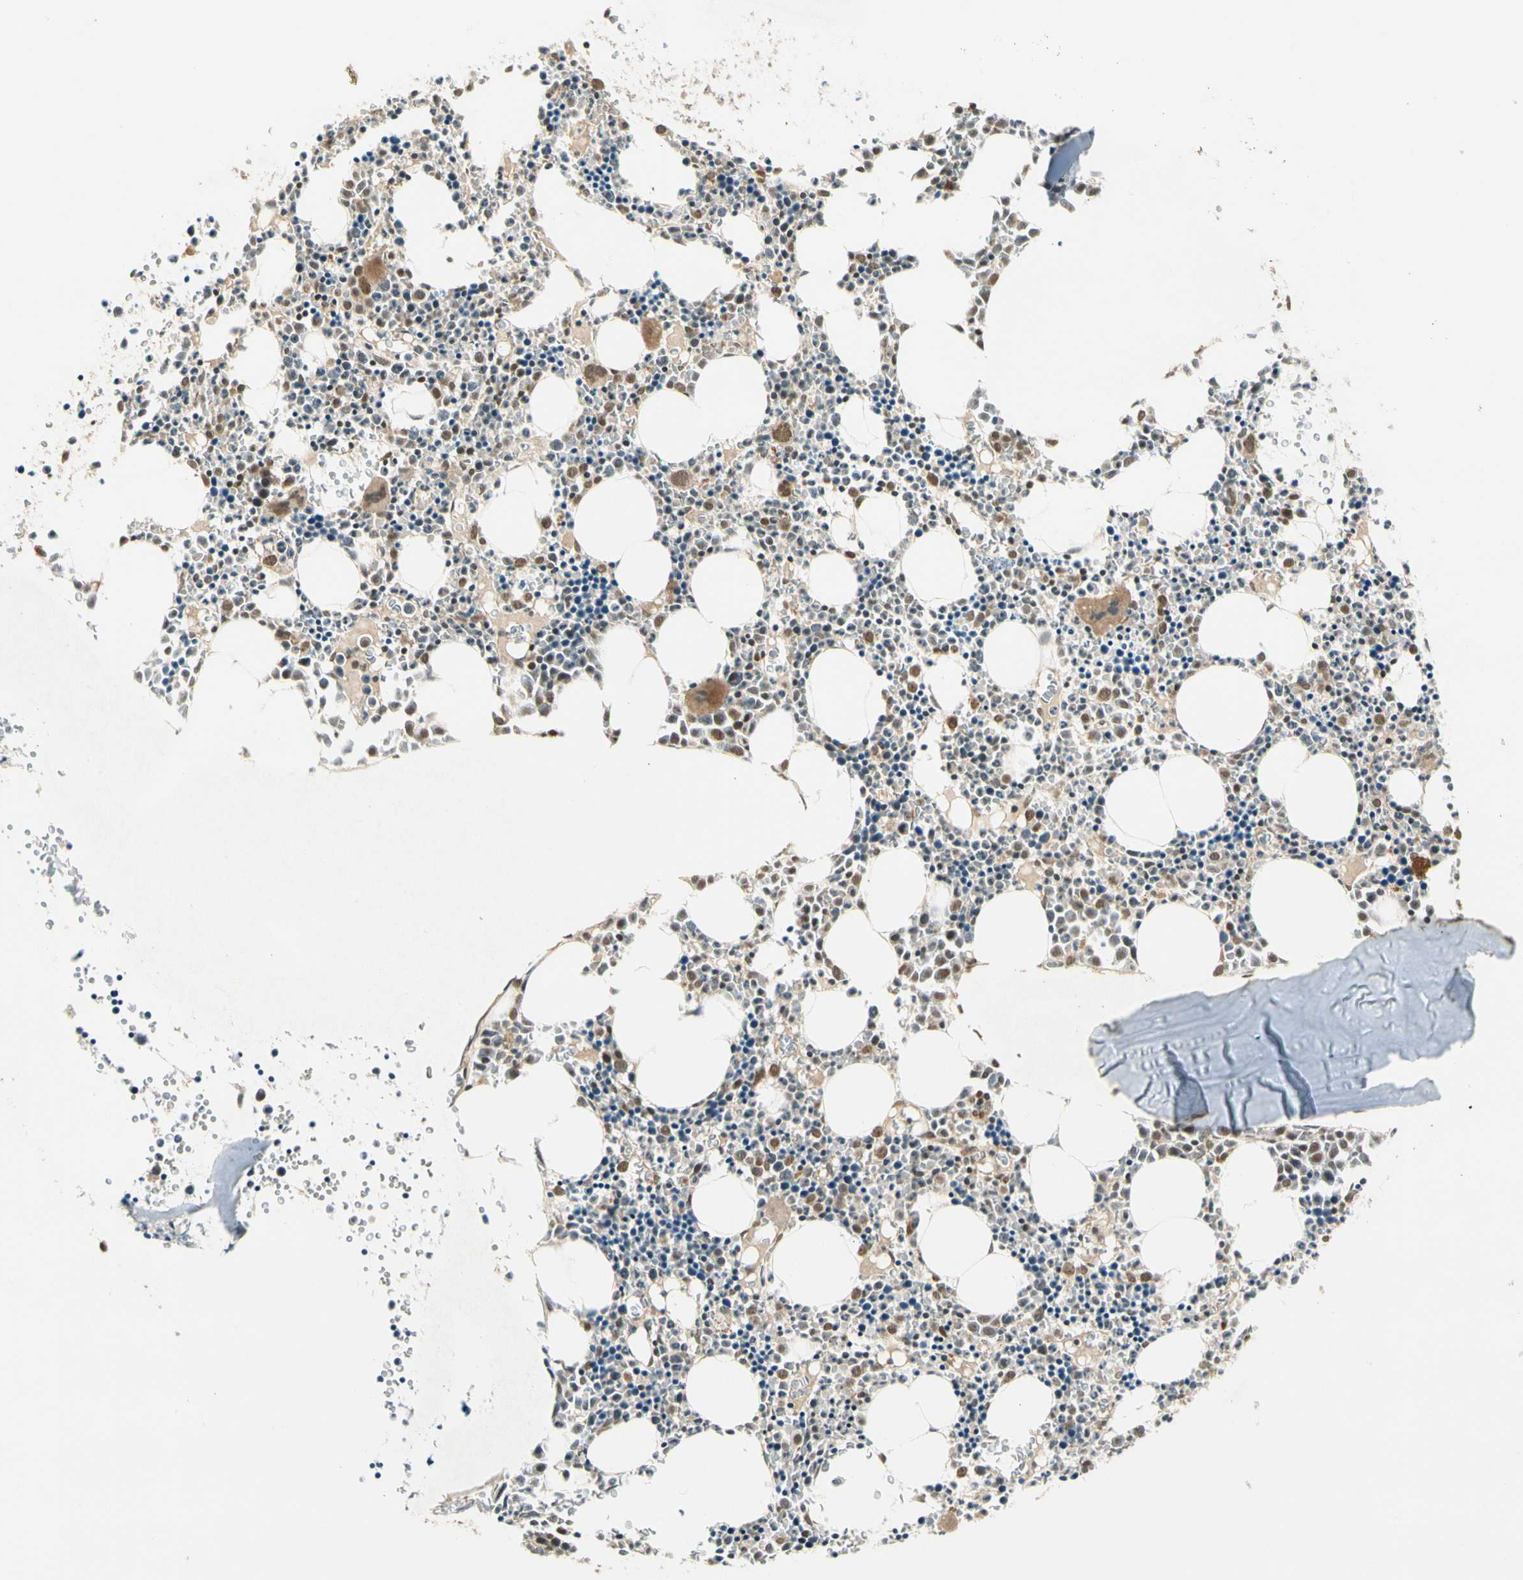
{"staining": {"intensity": "moderate", "quantity": ">75%", "location": "cytoplasmic/membranous,nuclear"}, "tissue": "bone marrow", "cell_type": "Hematopoietic cells", "image_type": "normal", "snomed": [{"axis": "morphology", "description": "Normal tissue, NOS"}, {"axis": "morphology", "description": "Inflammation, NOS"}, {"axis": "topography", "description": "Bone marrow"}], "caption": "Protein expression by immunohistochemistry exhibits moderate cytoplasmic/membranous,nuclear positivity in about >75% of hematopoietic cells in normal bone marrow. (DAB IHC with brightfield microscopy, high magnification).", "gene": "ZNF135", "patient": {"sex": "female", "age": 17}}